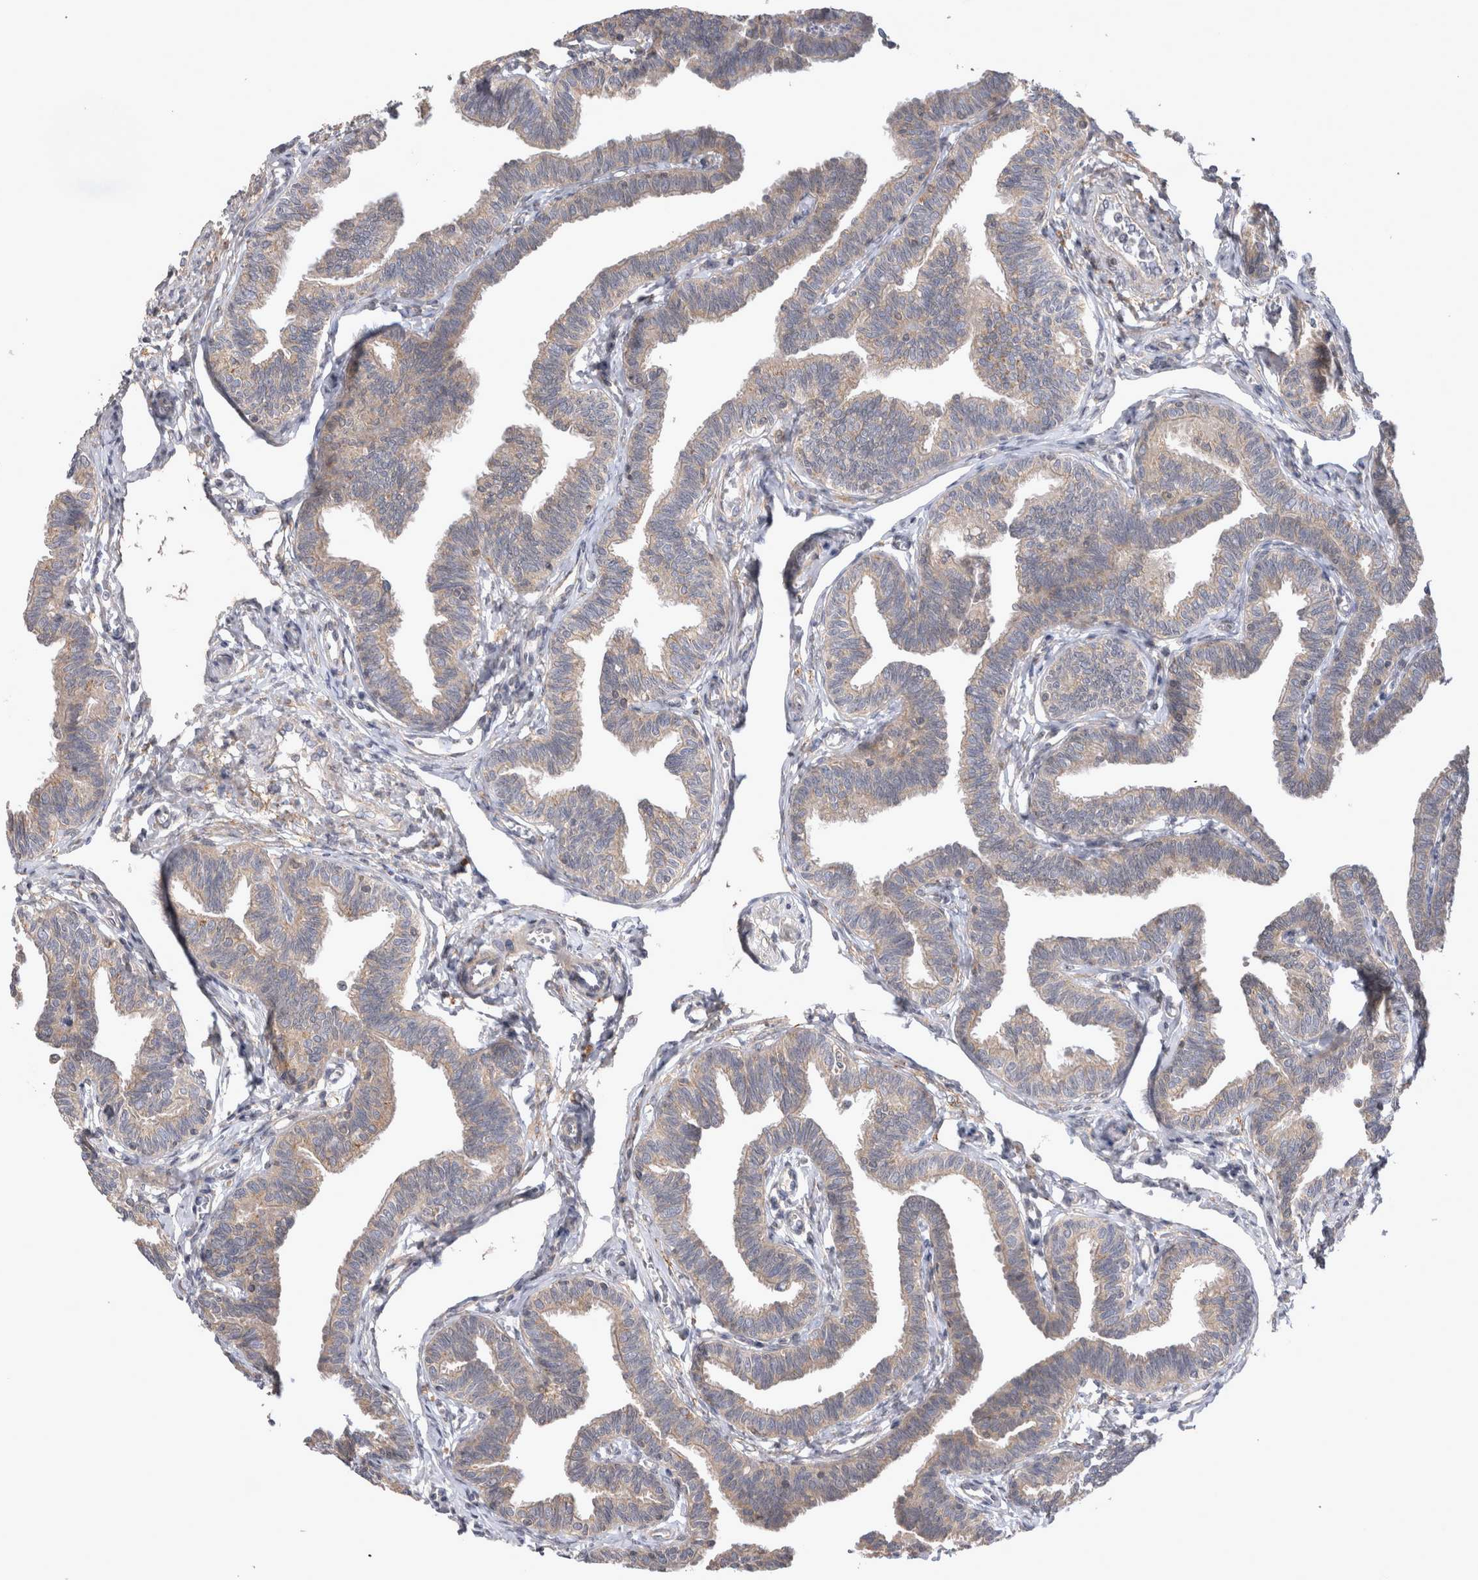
{"staining": {"intensity": "moderate", "quantity": "25%-75%", "location": "cytoplasmic/membranous"}, "tissue": "fallopian tube", "cell_type": "Glandular cells", "image_type": "normal", "snomed": [{"axis": "morphology", "description": "Normal tissue, NOS"}, {"axis": "topography", "description": "Fallopian tube"}, {"axis": "topography", "description": "Ovary"}], "caption": "Brown immunohistochemical staining in benign human fallopian tube displays moderate cytoplasmic/membranous staining in approximately 25%-75% of glandular cells.", "gene": "SRD5A3", "patient": {"sex": "female", "age": 23}}